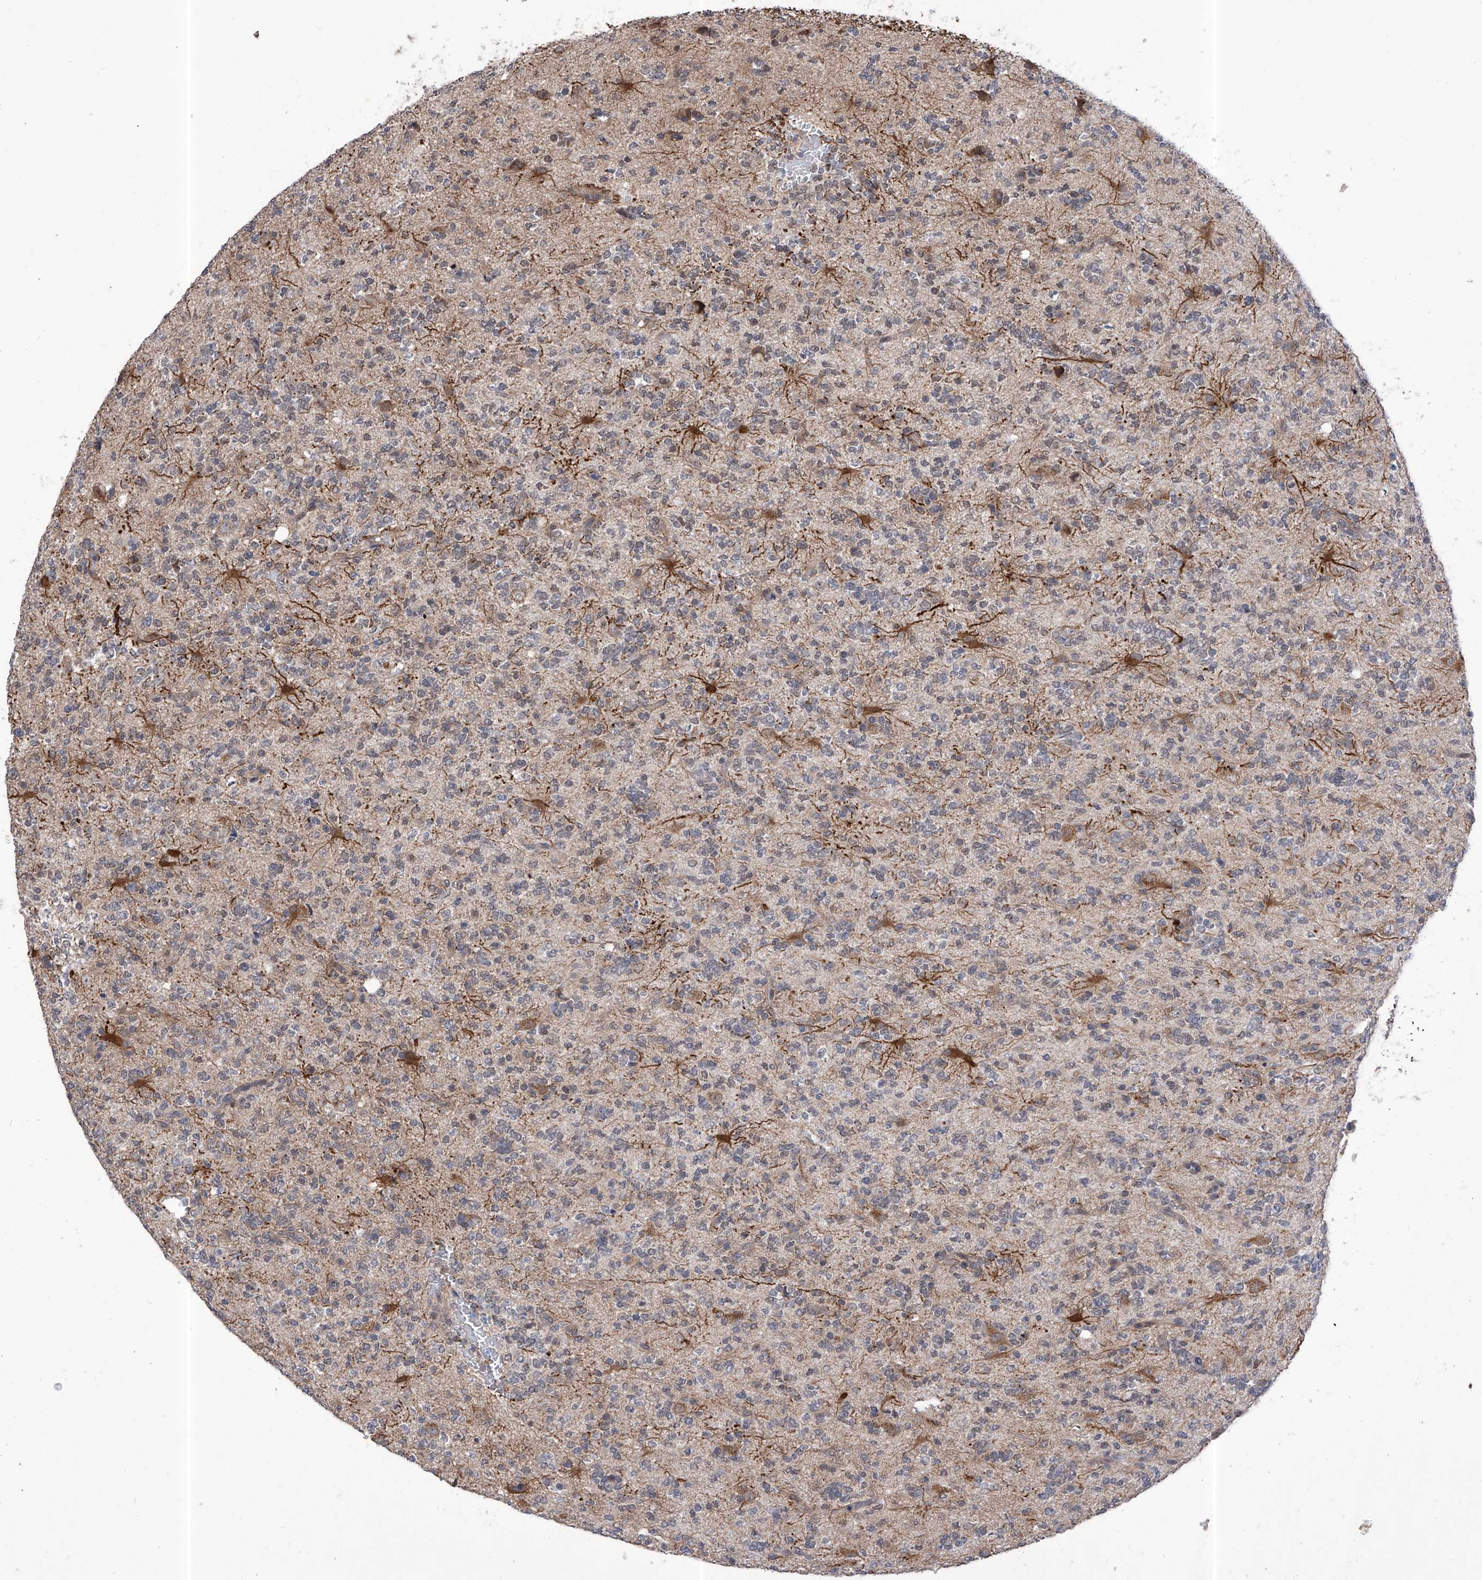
{"staining": {"intensity": "negative", "quantity": "none", "location": "none"}, "tissue": "glioma", "cell_type": "Tumor cells", "image_type": "cancer", "snomed": [{"axis": "morphology", "description": "Glioma, malignant, High grade"}, {"axis": "topography", "description": "Brain"}], "caption": "The IHC photomicrograph has no significant expression in tumor cells of glioma tissue.", "gene": "KIFC2", "patient": {"sex": "female", "age": 62}}